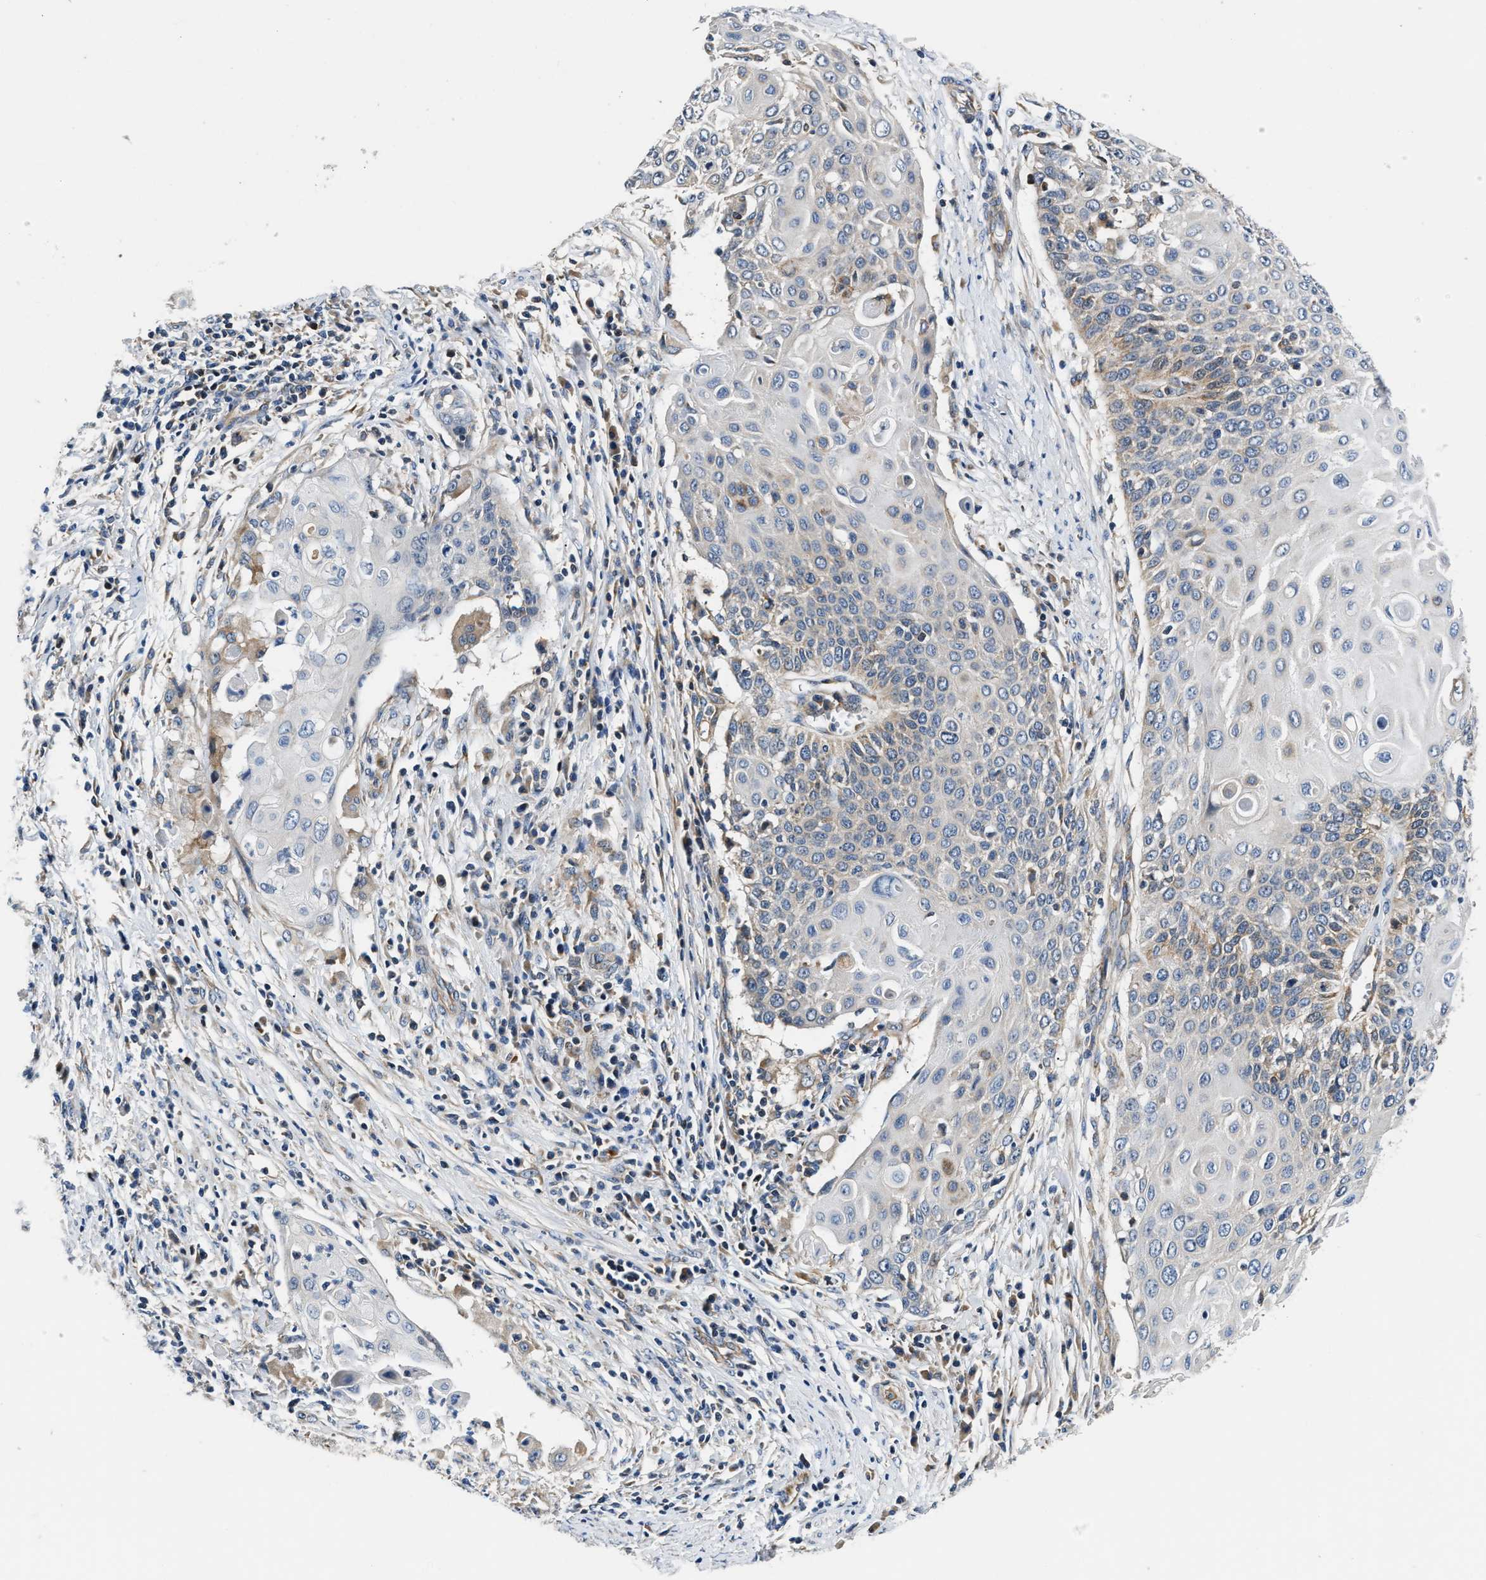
{"staining": {"intensity": "negative", "quantity": "none", "location": "none"}, "tissue": "cervical cancer", "cell_type": "Tumor cells", "image_type": "cancer", "snomed": [{"axis": "morphology", "description": "Squamous cell carcinoma, NOS"}, {"axis": "topography", "description": "Cervix"}], "caption": "There is no significant staining in tumor cells of squamous cell carcinoma (cervical).", "gene": "TEX2", "patient": {"sex": "female", "age": 39}}